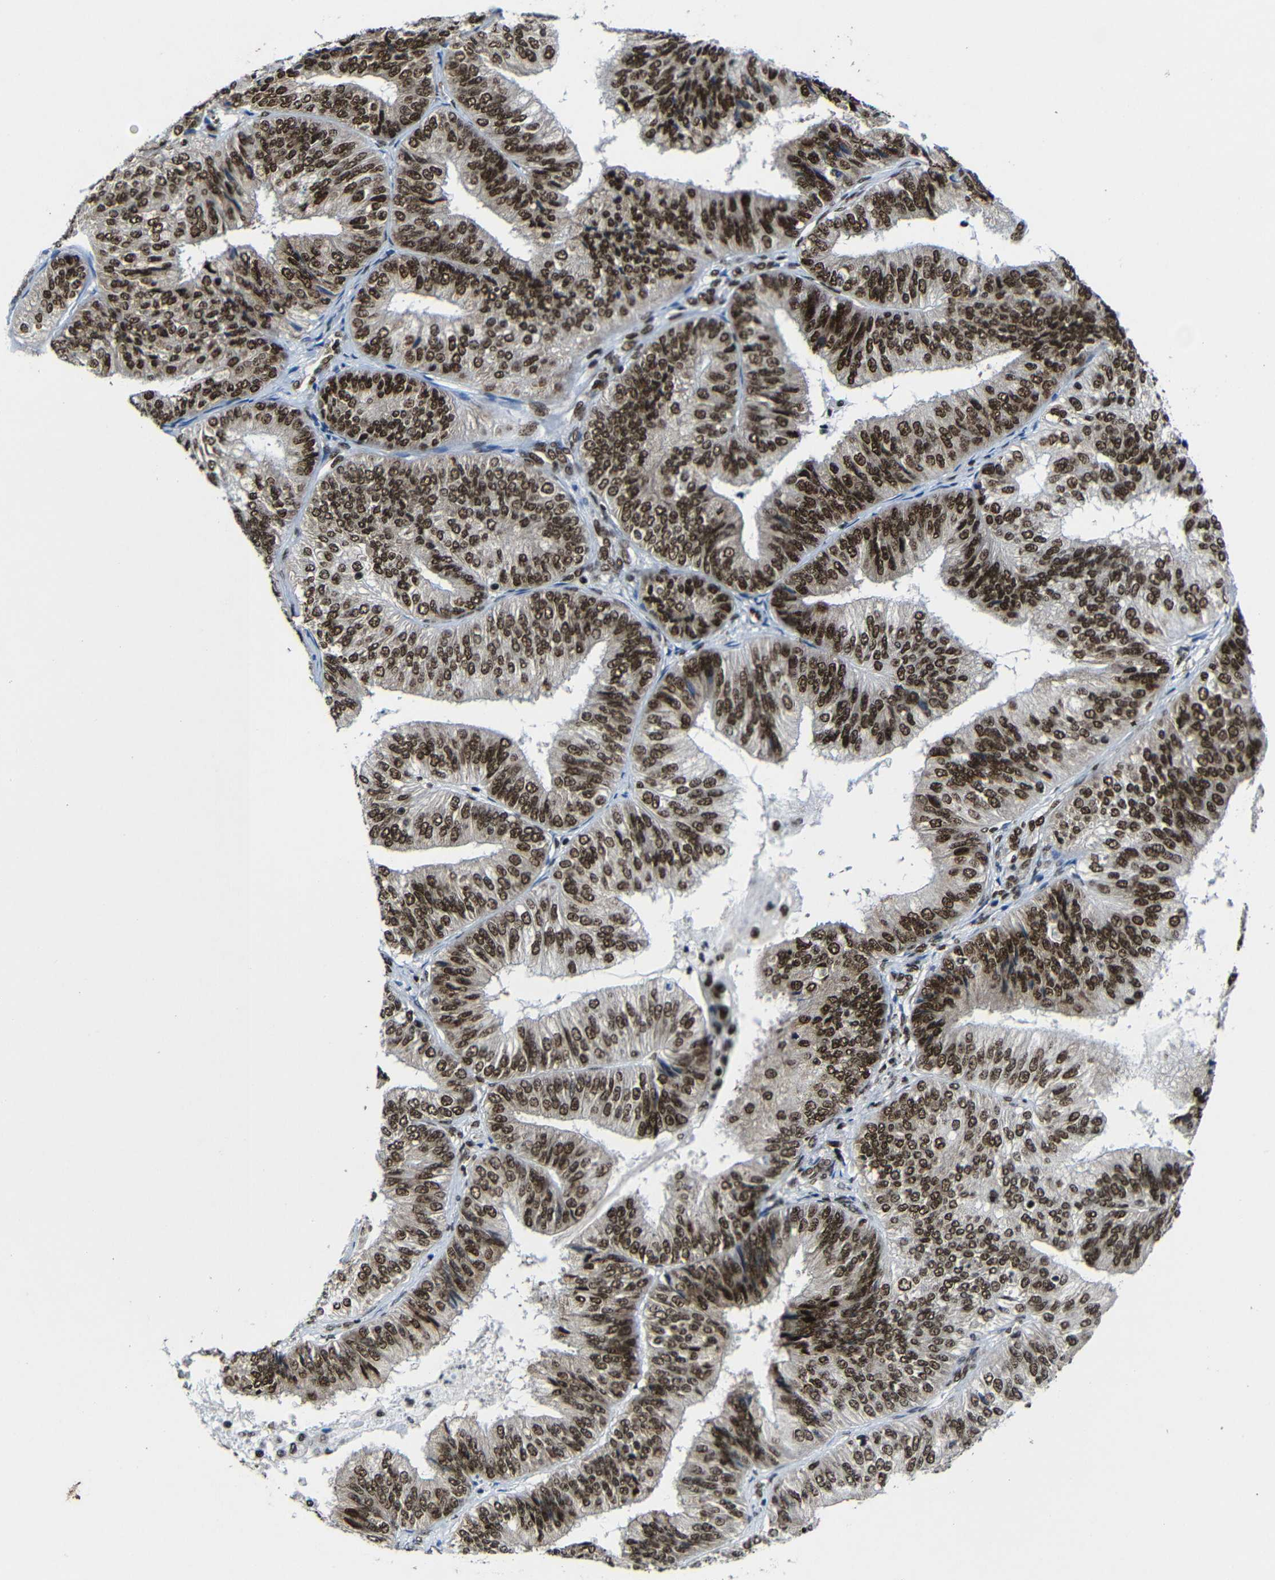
{"staining": {"intensity": "strong", "quantity": ">75%", "location": "nuclear"}, "tissue": "endometrial cancer", "cell_type": "Tumor cells", "image_type": "cancer", "snomed": [{"axis": "morphology", "description": "Adenocarcinoma, NOS"}, {"axis": "topography", "description": "Endometrium"}], "caption": "A high-resolution micrograph shows immunohistochemistry (IHC) staining of endometrial cancer, which demonstrates strong nuclear positivity in approximately >75% of tumor cells.", "gene": "PTBP1", "patient": {"sex": "female", "age": 58}}